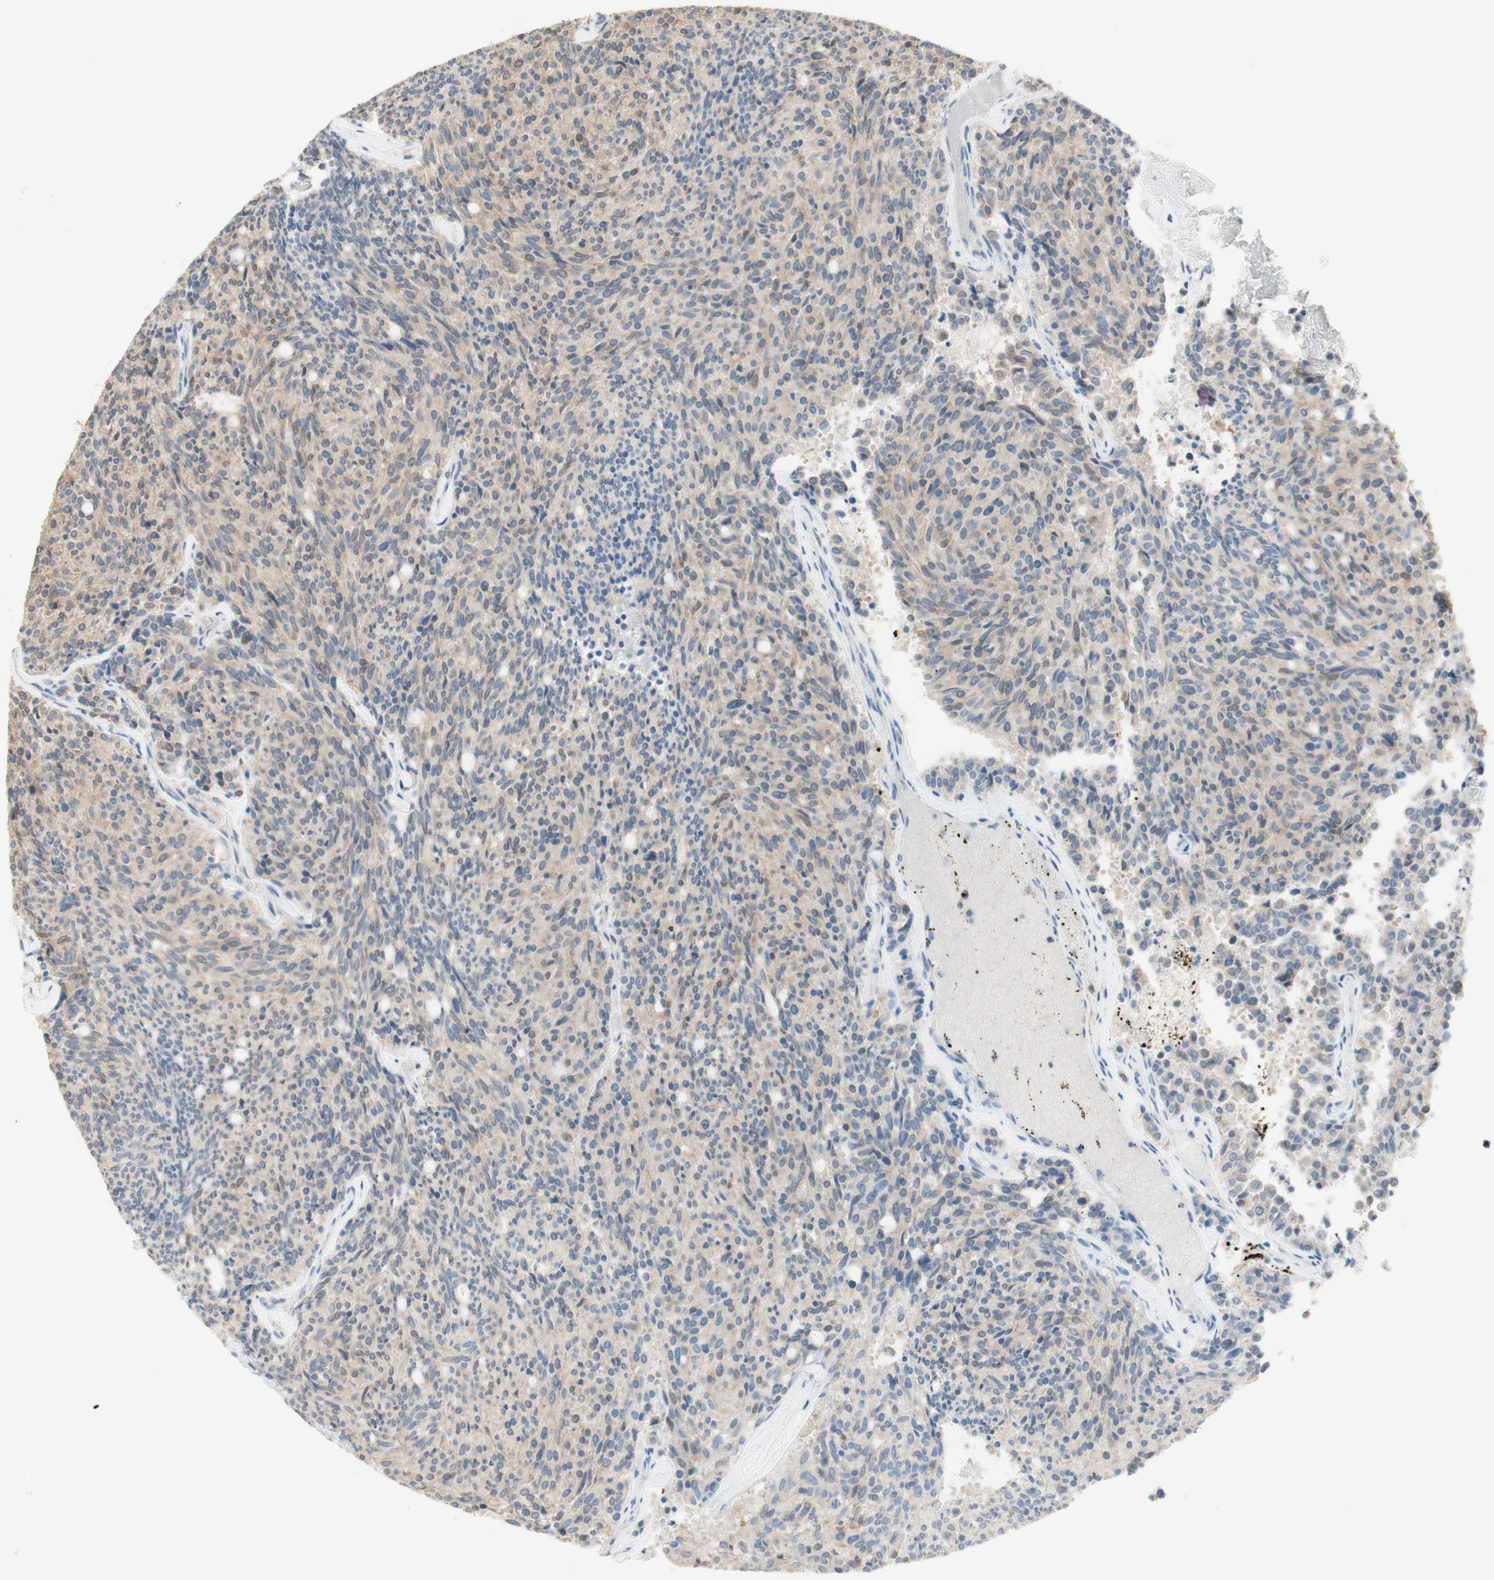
{"staining": {"intensity": "weak", "quantity": "<25%", "location": "cytoplasmic/membranous"}, "tissue": "carcinoid", "cell_type": "Tumor cells", "image_type": "cancer", "snomed": [{"axis": "morphology", "description": "Carcinoid, malignant, NOS"}, {"axis": "topography", "description": "Pancreas"}], "caption": "This is an immunohistochemistry micrograph of human carcinoid. There is no positivity in tumor cells.", "gene": "COMT", "patient": {"sex": "female", "age": 54}}